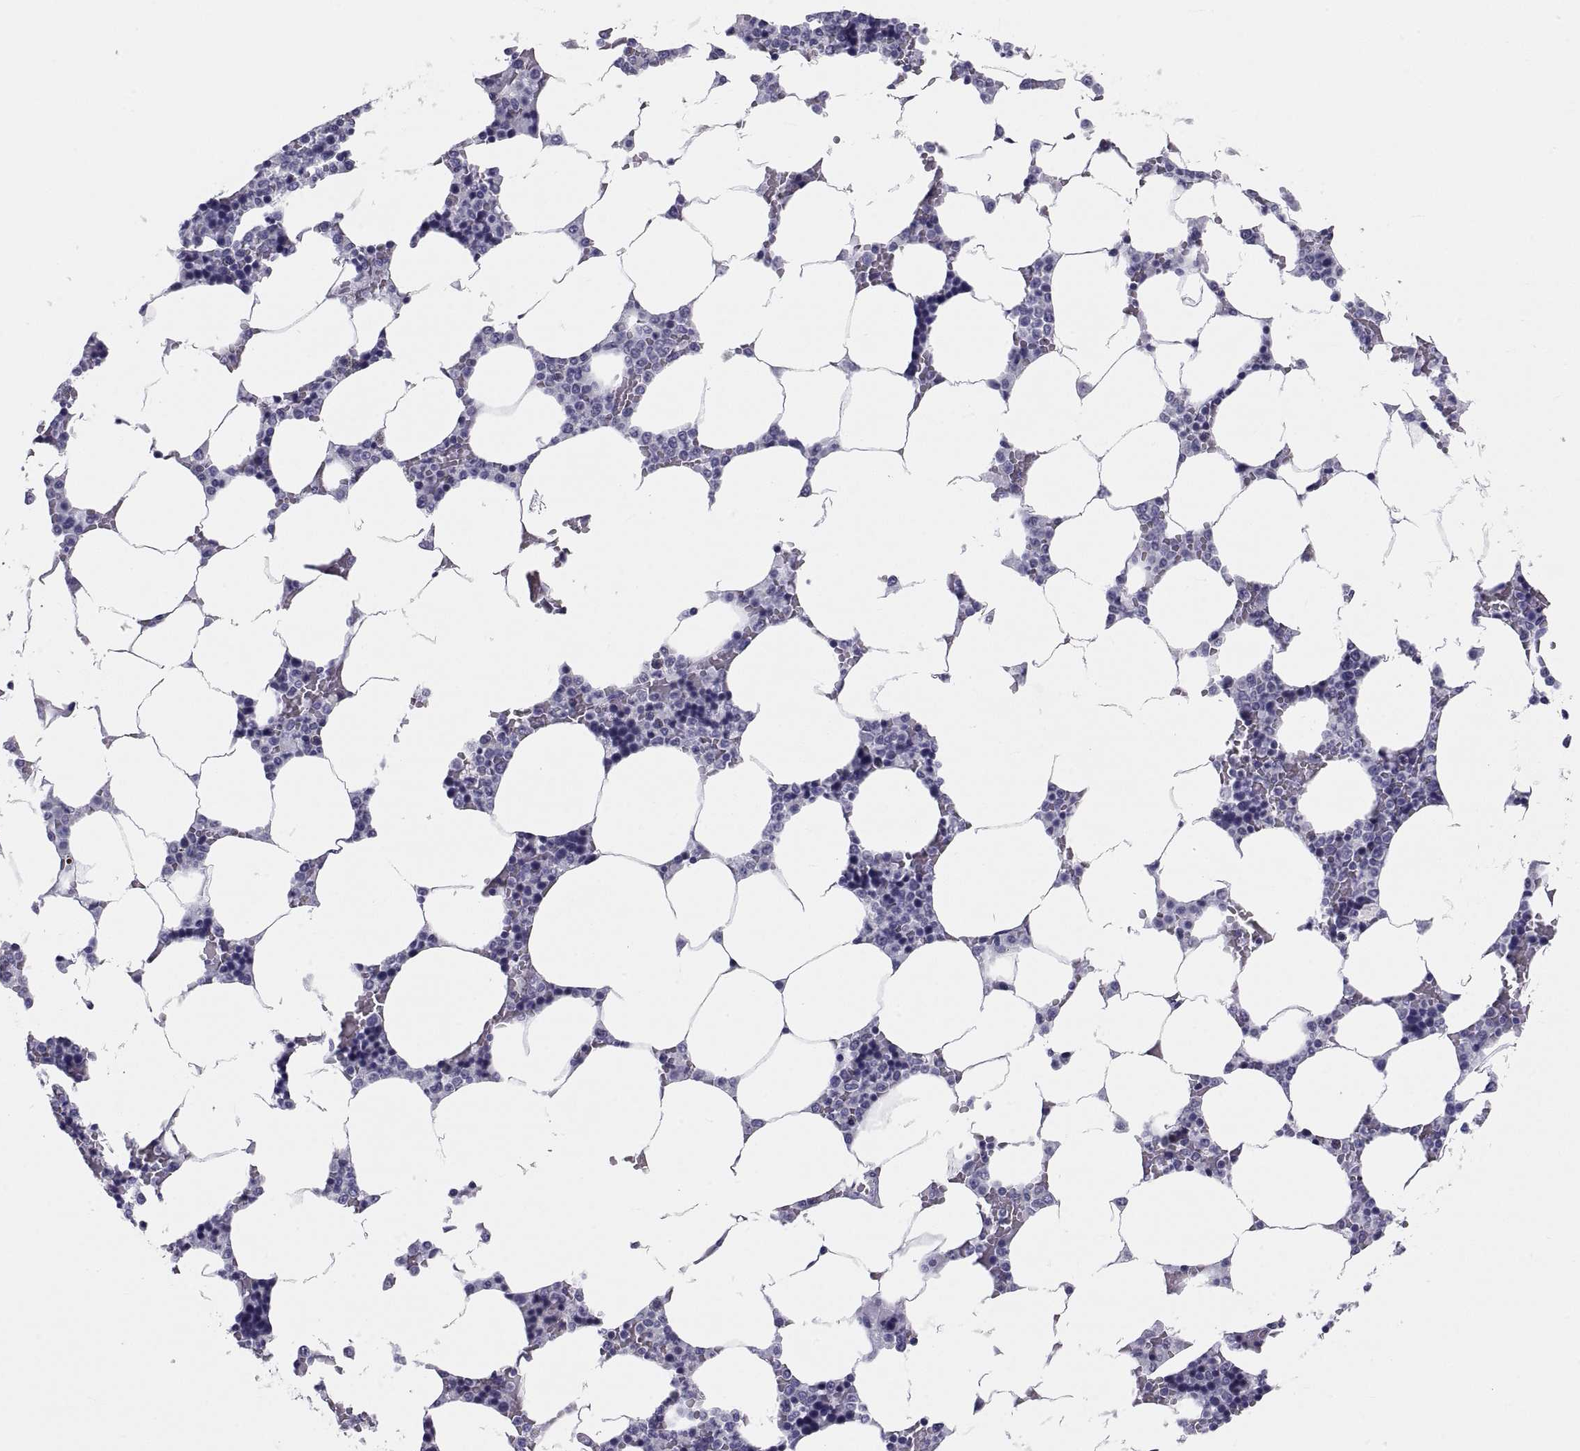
{"staining": {"intensity": "negative", "quantity": "none", "location": "none"}, "tissue": "bone marrow", "cell_type": "Hematopoietic cells", "image_type": "normal", "snomed": [{"axis": "morphology", "description": "Normal tissue, NOS"}, {"axis": "topography", "description": "Bone marrow"}], "caption": "A histopathology image of bone marrow stained for a protein demonstrates no brown staining in hematopoietic cells. Nuclei are stained in blue.", "gene": "DEFB129", "patient": {"sex": "male", "age": 63}}